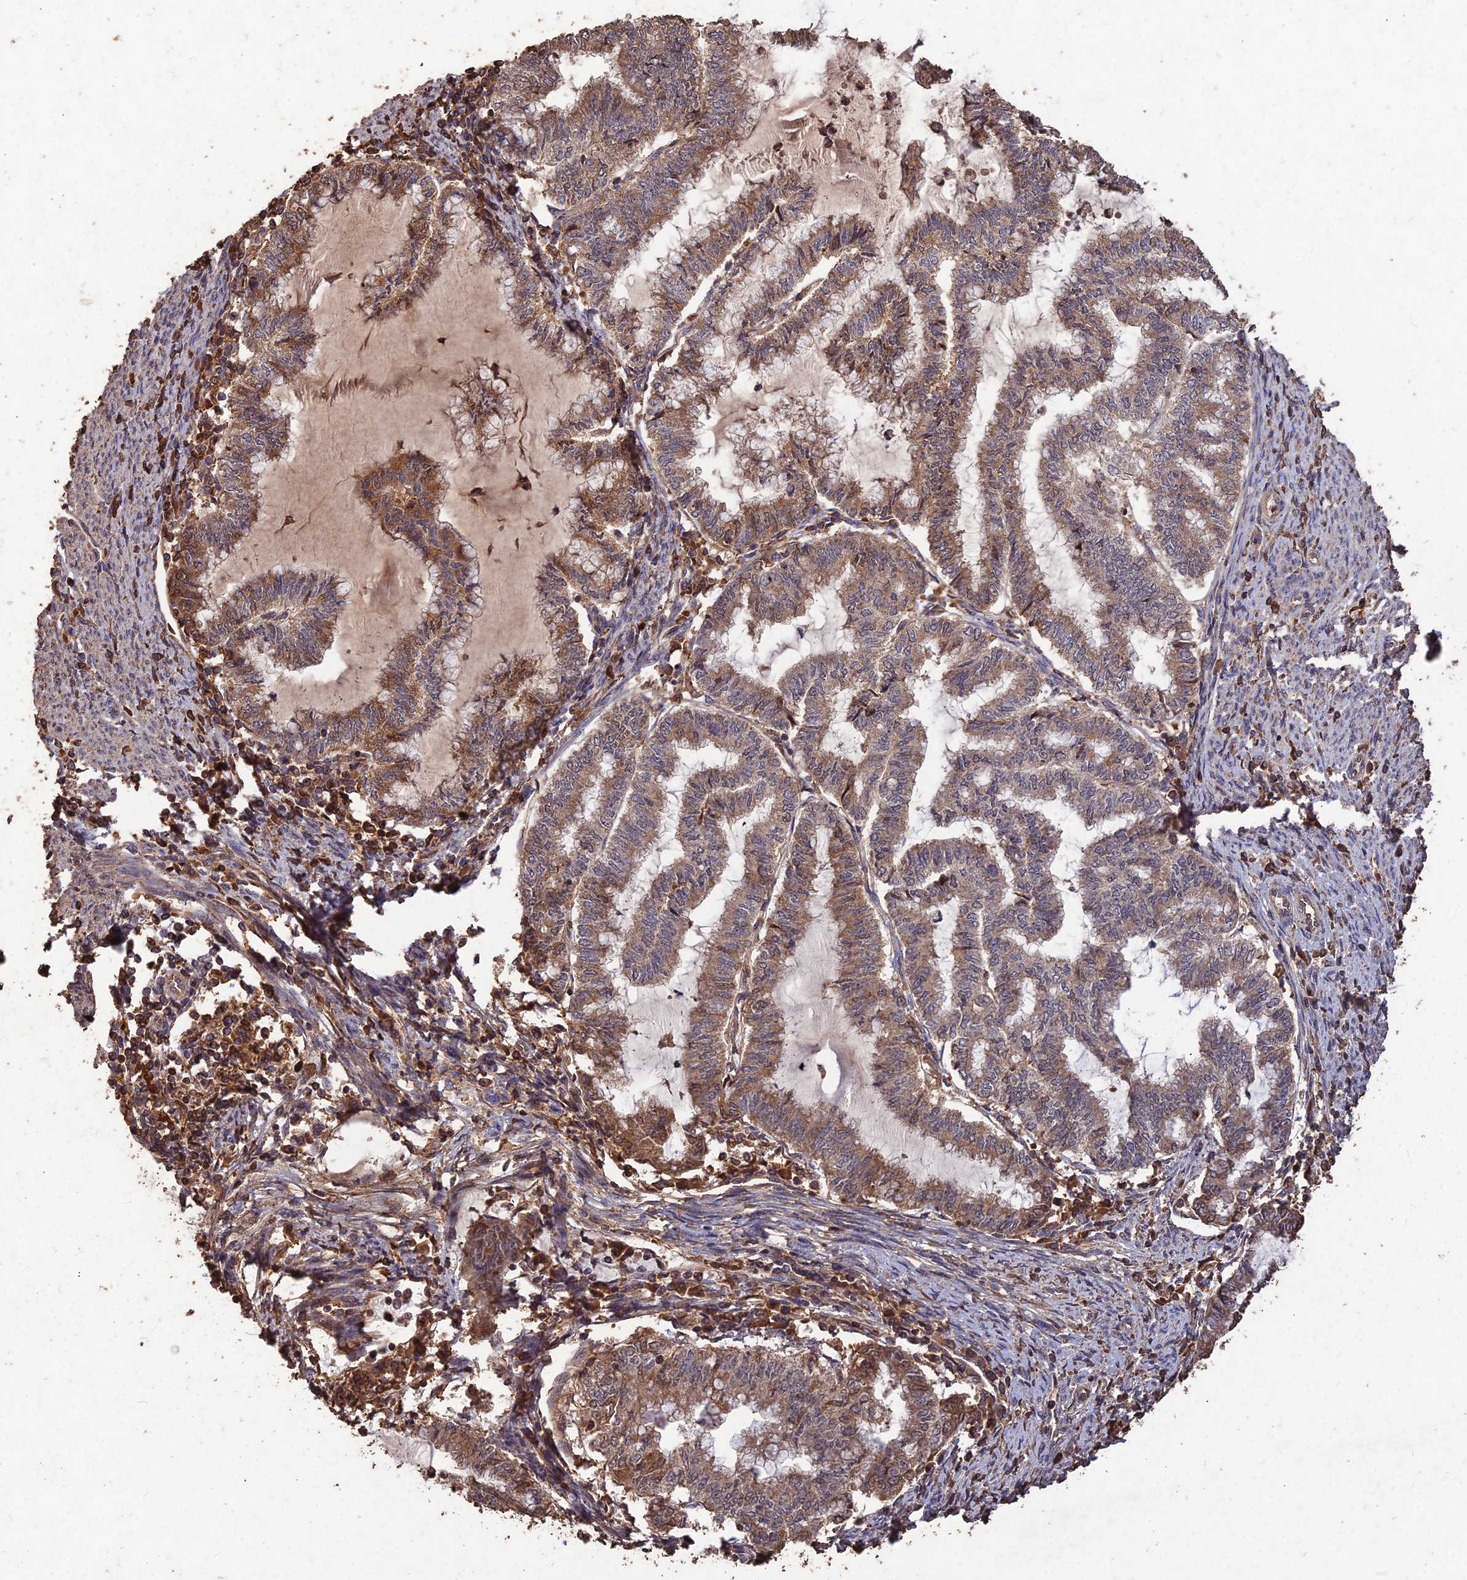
{"staining": {"intensity": "moderate", "quantity": ">75%", "location": "cytoplasmic/membranous"}, "tissue": "endometrial cancer", "cell_type": "Tumor cells", "image_type": "cancer", "snomed": [{"axis": "morphology", "description": "Adenocarcinoma, NOS"}, {"axis": "topography", "description": "Endometrium"}], "caption": "Protein staining of endometrial adenocarcinoma tissue demonstrates moderate cytoplasmic/membranous staining in approximately >75% of tumor cells. Immunohistochemistry stains the protein of interest in brown and the nuclei are stained blue.", "gene": "SYMPK", "patient": {"sex": "female", "age": 79}}